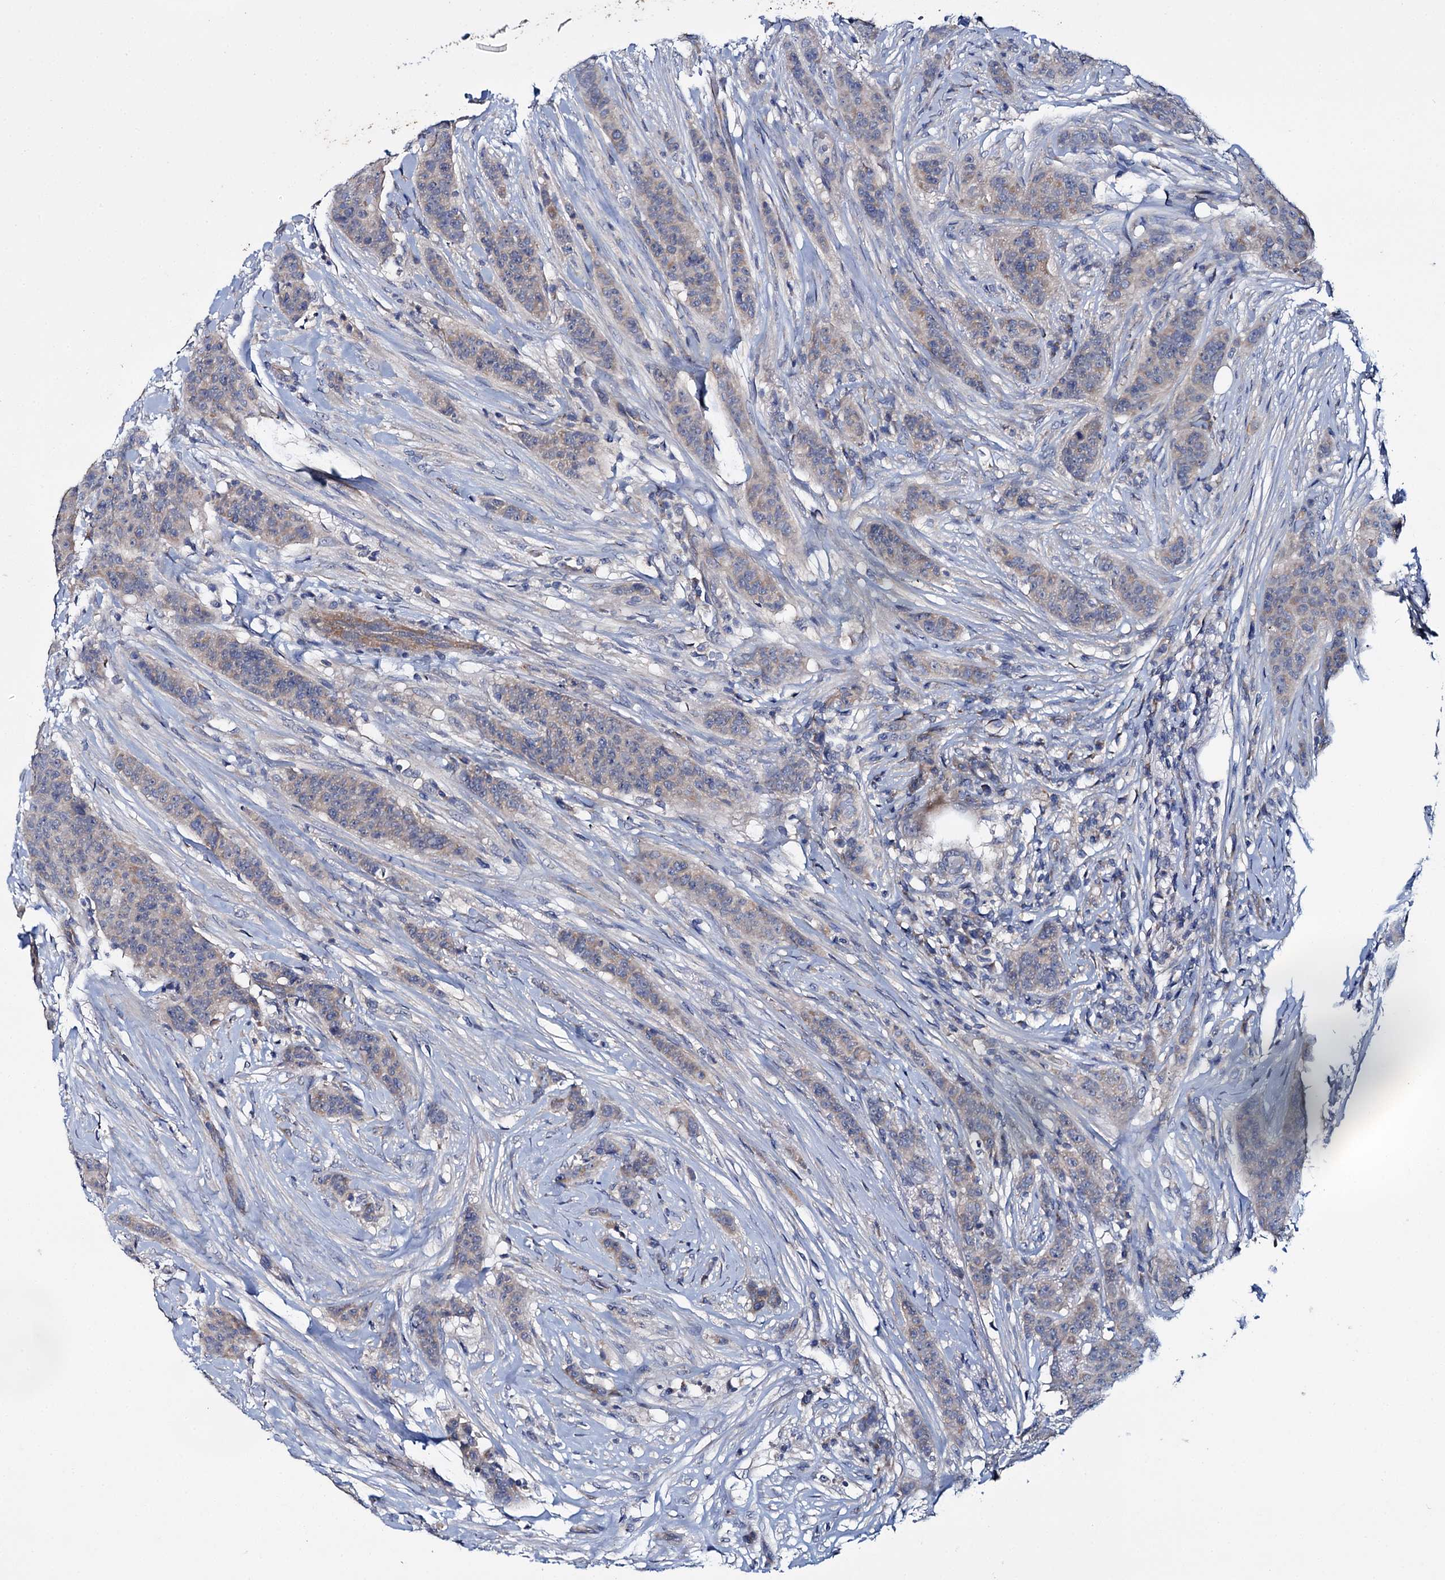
{"staining": {"intensity": "weak", "quantity": "<25%", "location": "cytoplasmic/membranous"}, "tissue": "breast cancer", "cell_type": "Tumor cells", "image_type": "cancer", "snomed": [{"axis": "morphology", "description": "Duct carcinoma"}, {"axis": "topography", "description": "Breast"}], "caption": "Immunohistochemistry (IHC) of human breast cancer (invasive ductal carcinoma) displays no staining in tumor cells.", "gene": "CEP295", "patient": {"sex": "female", "age": 40}}